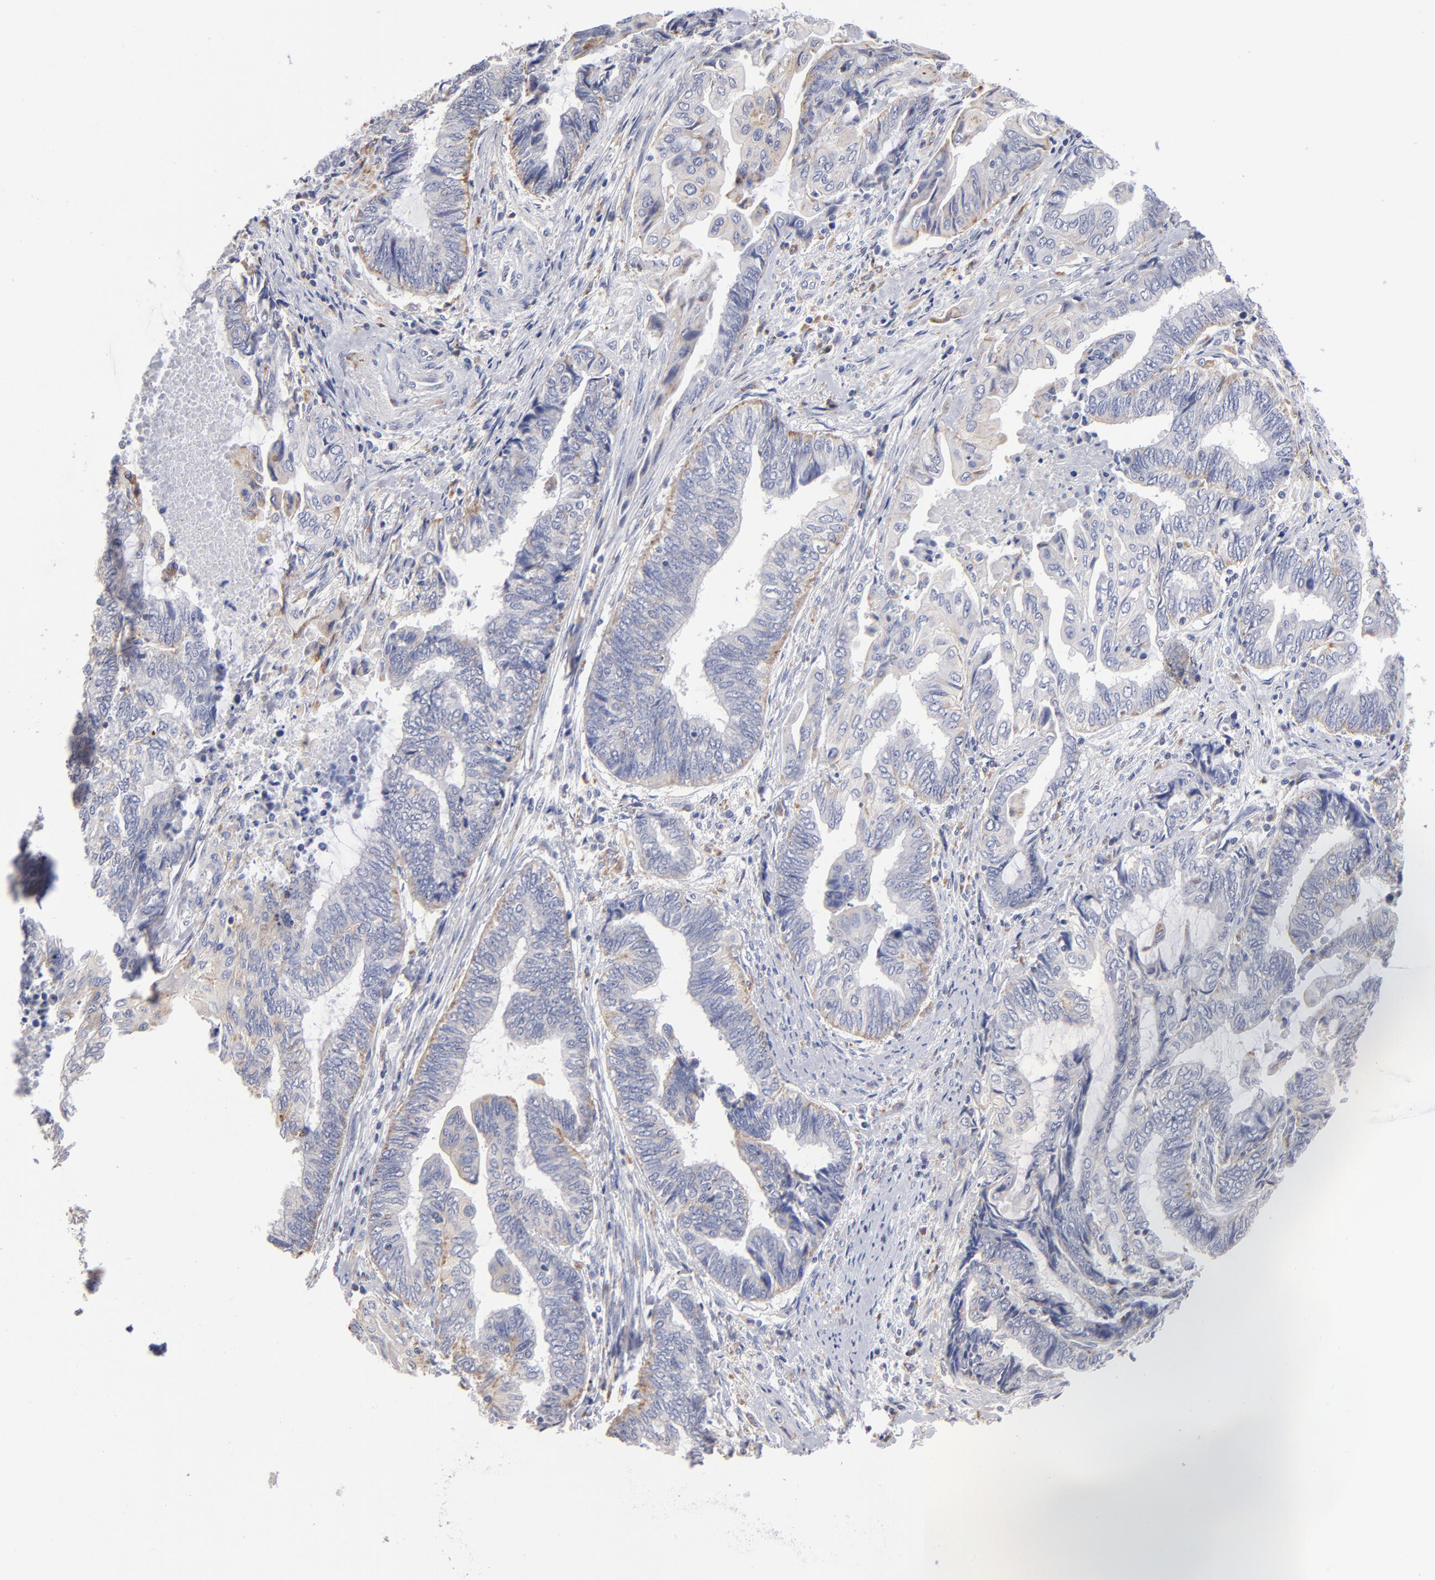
{"staining": {"intensity": "negative", "quantity": "none", "location": "none"}, "tissue": "endometrial cancer", "cell_type": "Tumor cells", "image_type": "cancer", "snomed": [{"axis": "morphology", "description": "Adenocarcinoma, NOS"}, {"axis": "topography", "description": "Uterus"}, {"axis": "topography", "description": "Endometrium"}], "caption": "Tumor cells show no significant protein positivity in adenocarcinoma (endometrial).", "gene": "RRAGB", "patient": {"sex": "female", "age": 70}}